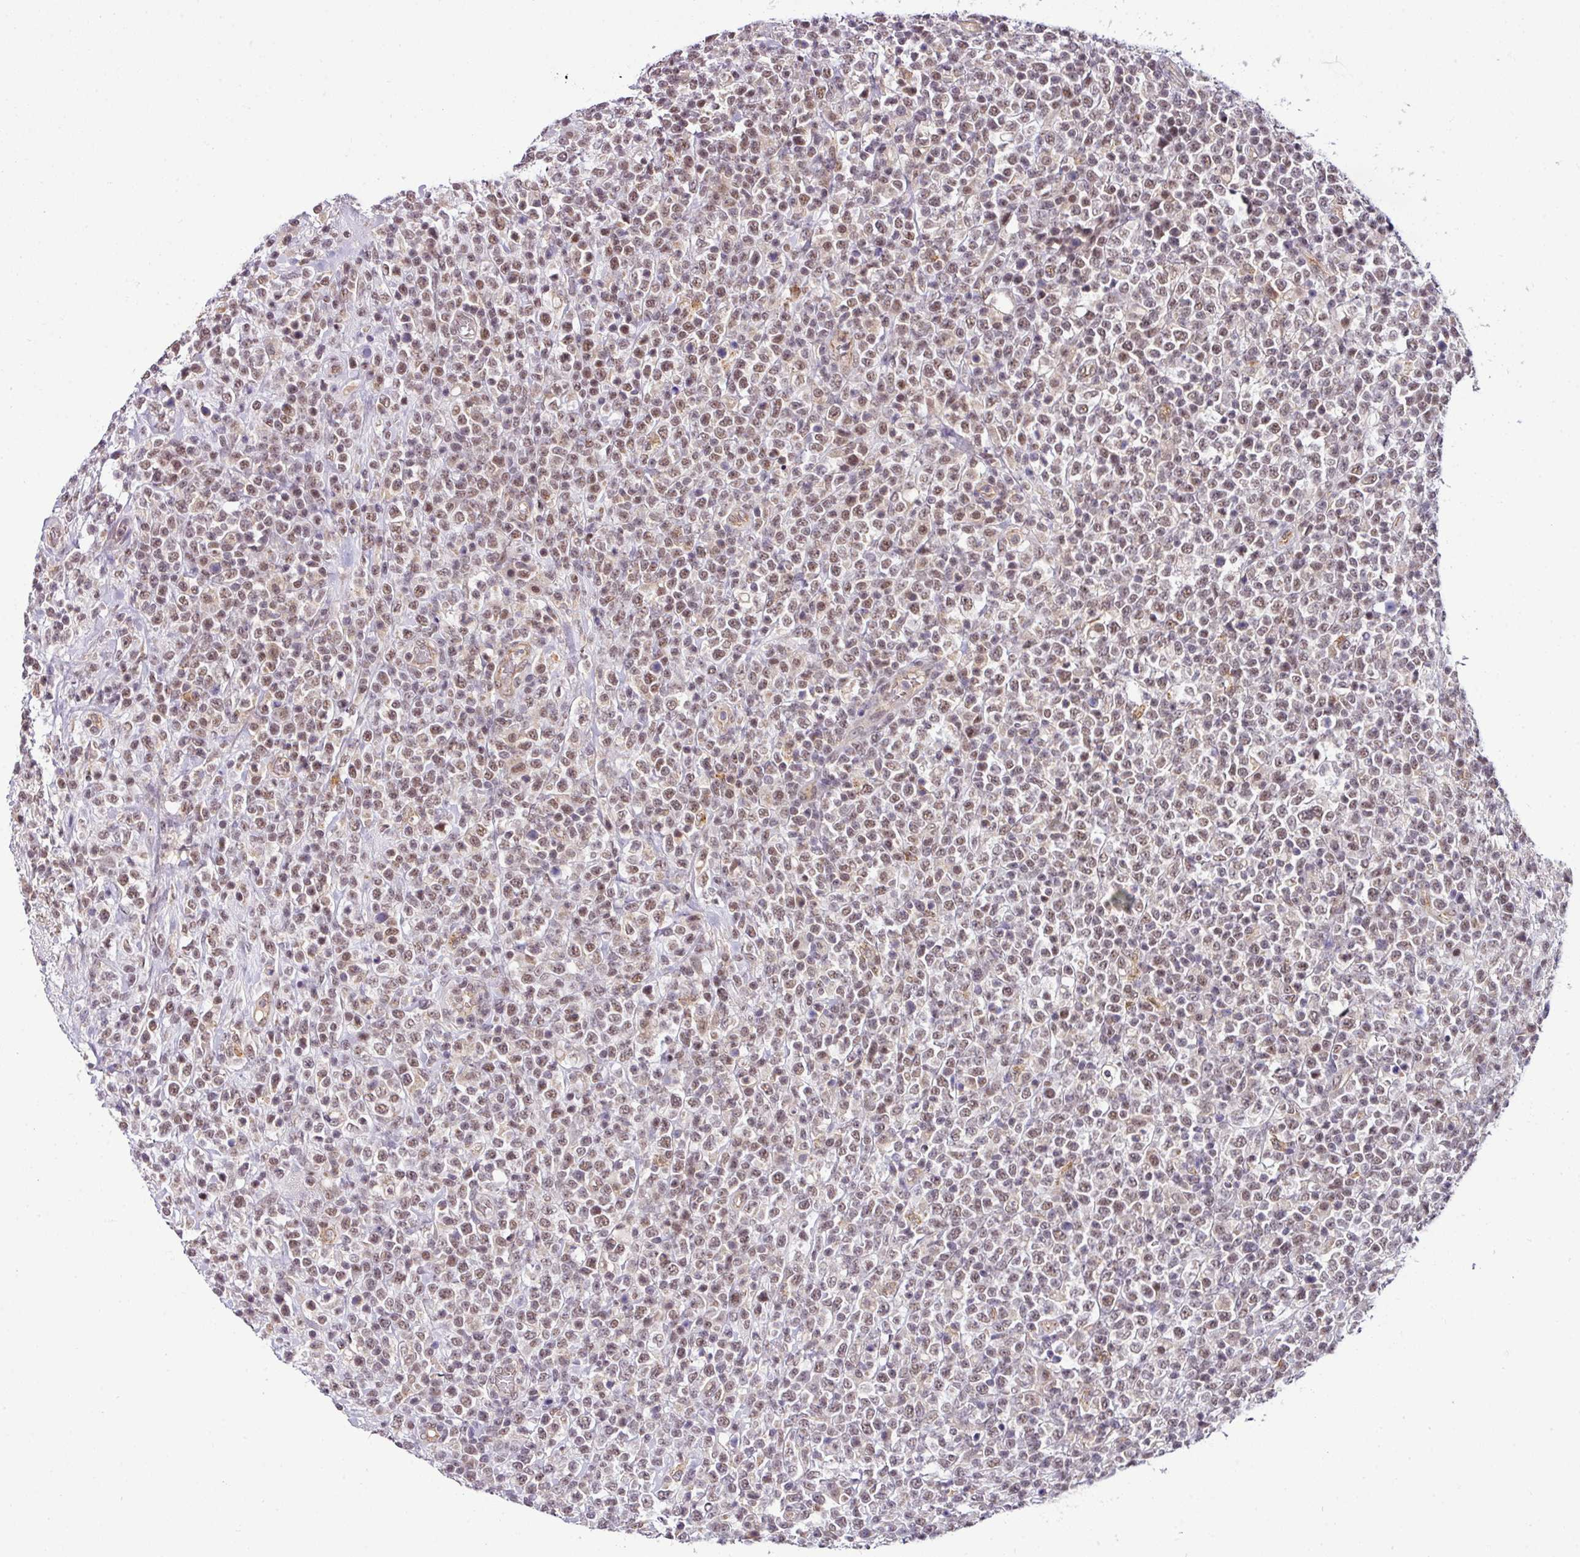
{"staining": {"intensity": "moderate", "quantity": ">75%", "location": "nuclear"}, "tissue": "lymphoma", "cell_type": "Tumor cells", "image_type": "cancer", "snomed": [{"axis": "morphology", "description": "Malignant lymphoma, non-Hodgkin's type, High grade"}, {"axis": "topography", "description": "Colon"}], "caption": "IHC of human lymphoma exhibits medium levels of moderate nuclear positivity in approximately >75% of tumor cells.", "gene": "NAPSA", "patient": {"sex": "female", "age": 53}}